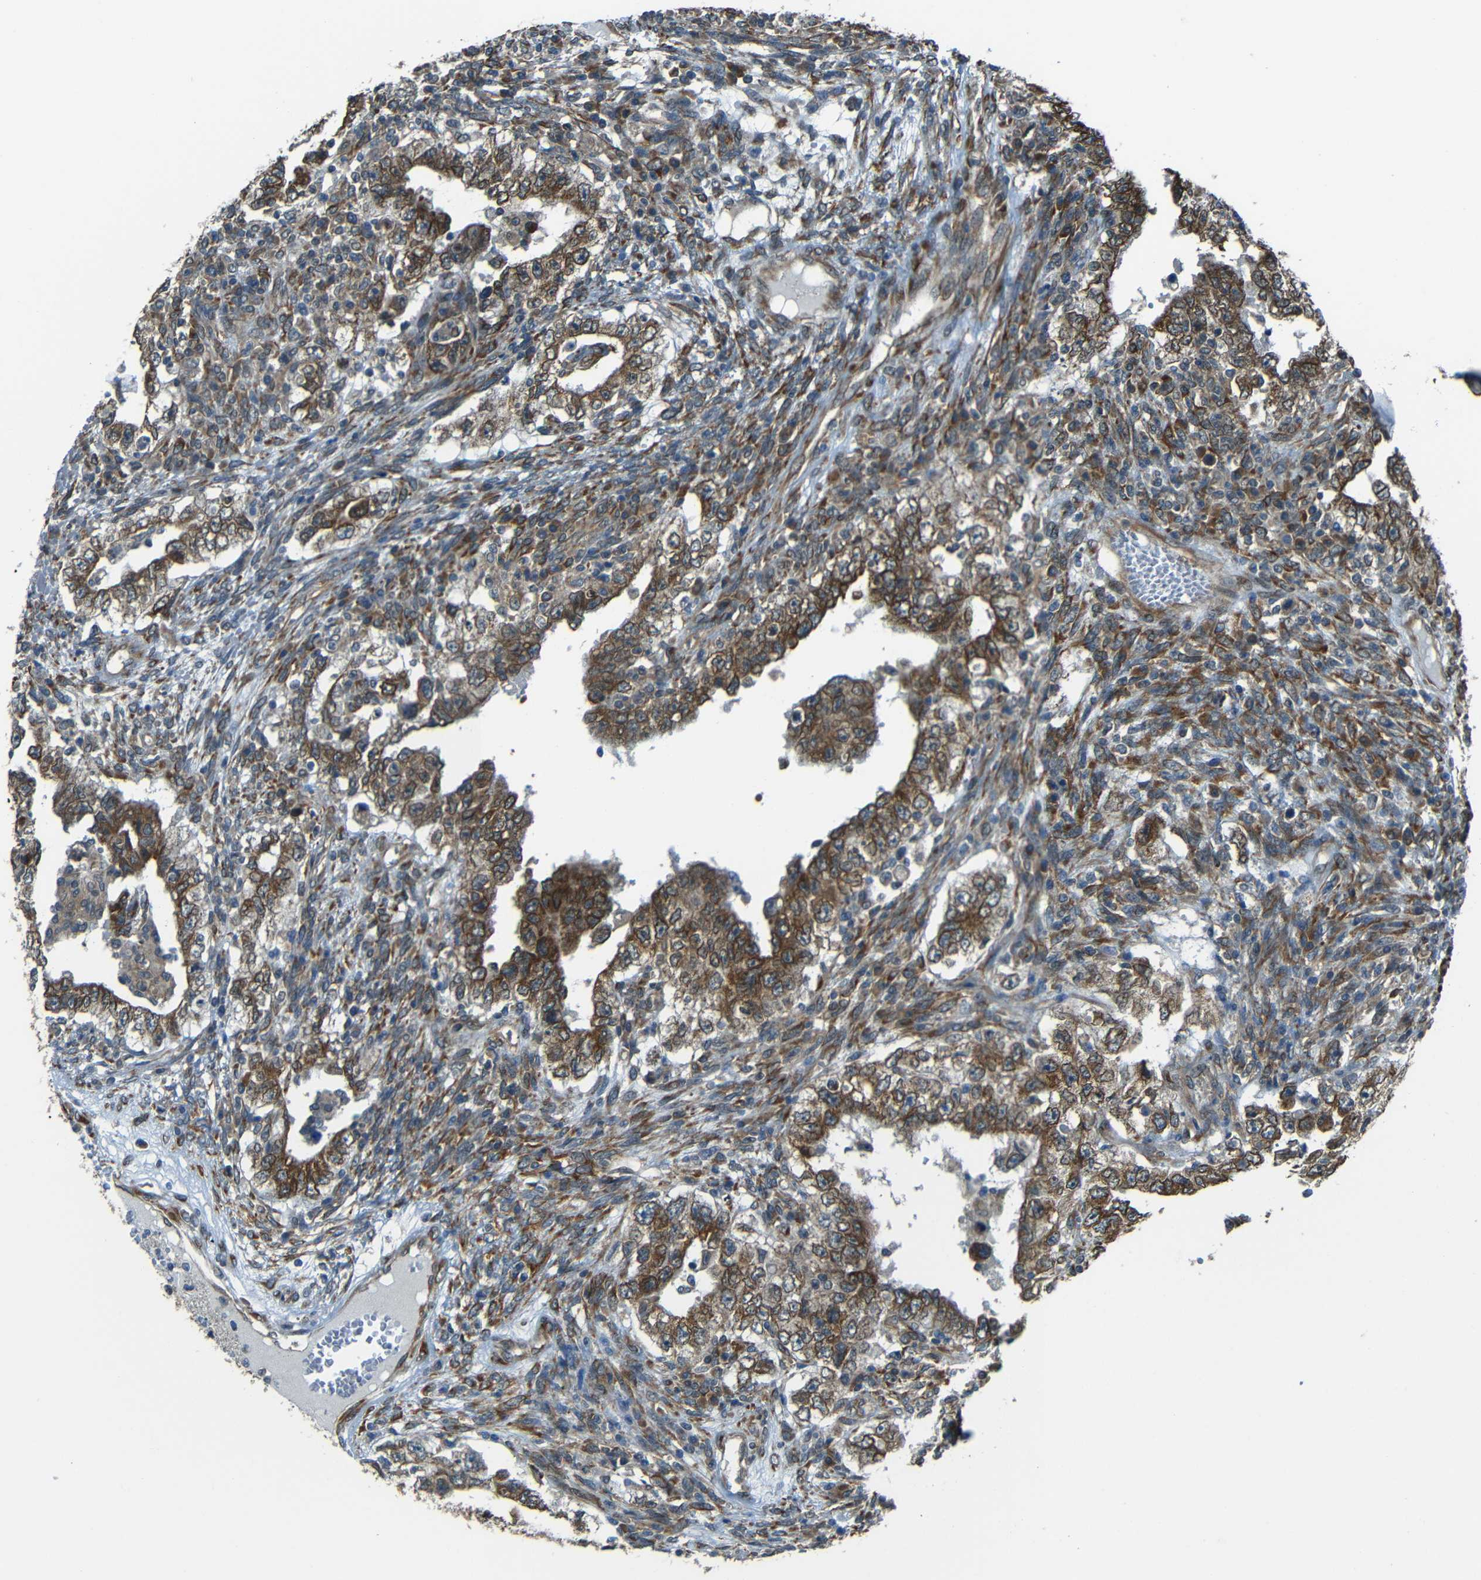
{"staining": {"intensity": "strong", "quantity": ">75%", "location": "cytoplasmic/membranous"}, "tissue": "testis cancer", "cell_type": "Tumor cells", "image_type": "cancer", "snomed": [{"axis": "morphology", "description": "Carcinoma, Embryonal, NOS"}, {"axis": "topography", "description": "Testis"}], "caption": "Human testis cancer stained with a brown dye demonstrates strong cytoplasmic/membranous positive positivity in about >75% of tumor cells.", "gene": "VAPB", "patient": {"sex": "male", "age": 26}}